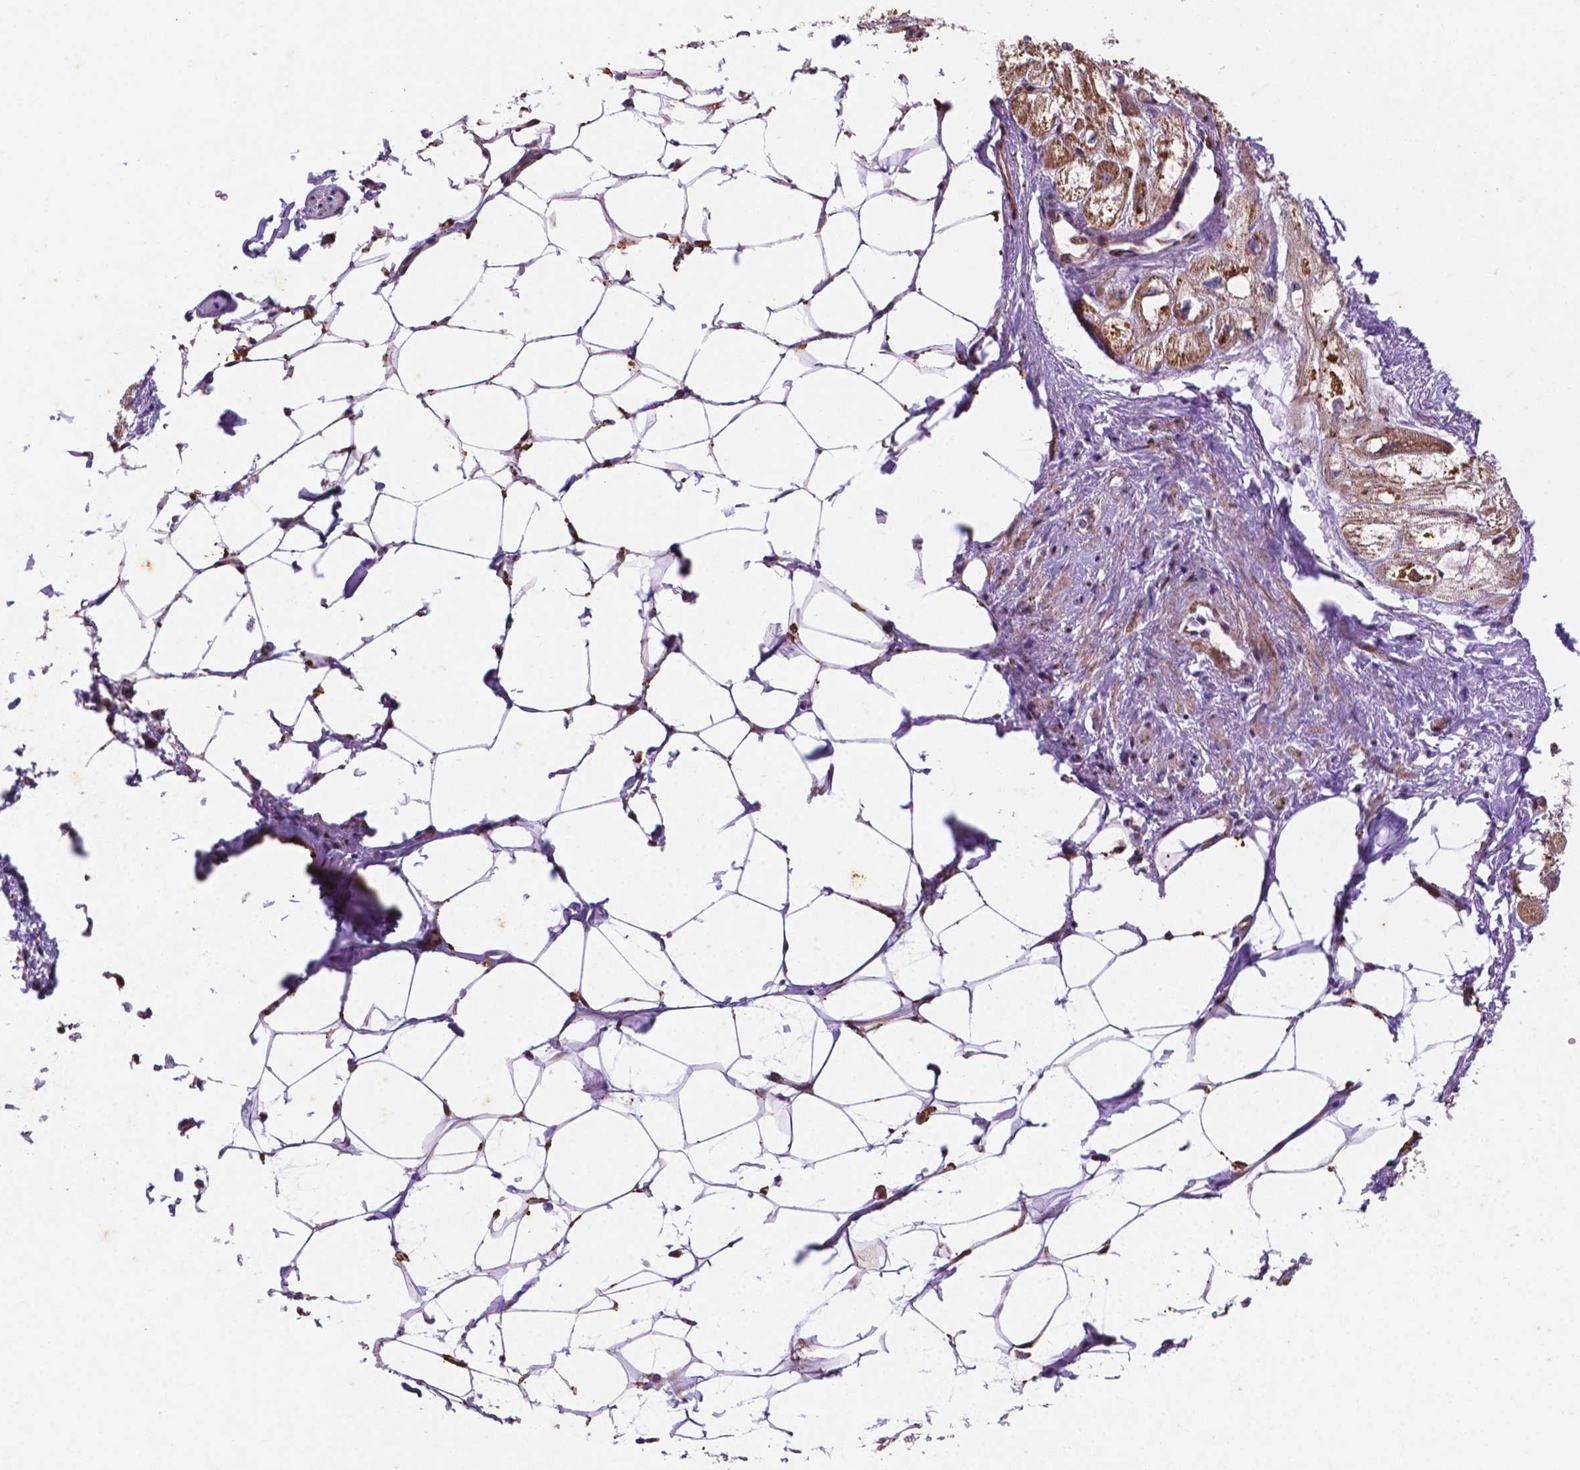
{"staining": {"intensity": "strong", "quantity": "25%-75%", "location": "cytoplasmic/membranous"}, "tissue": "heart muscle", "cell_type": "Cardiomyocytes", "image_type": "normal", "snomed": [{"axis": "morphology", "description": "Normal tissue, NOS"}, {"axis": "topography", "description": "Heart"}], "caption": "This photomicrograph reveals immunohistochemistry staining of benign heart muscle, with high strong cytoplasmic/membranous staining in approximately 25%-75% of cardiomyocytes.", "gene": "TM4SF20", "patient": {"sex": "female", "age": 69}}